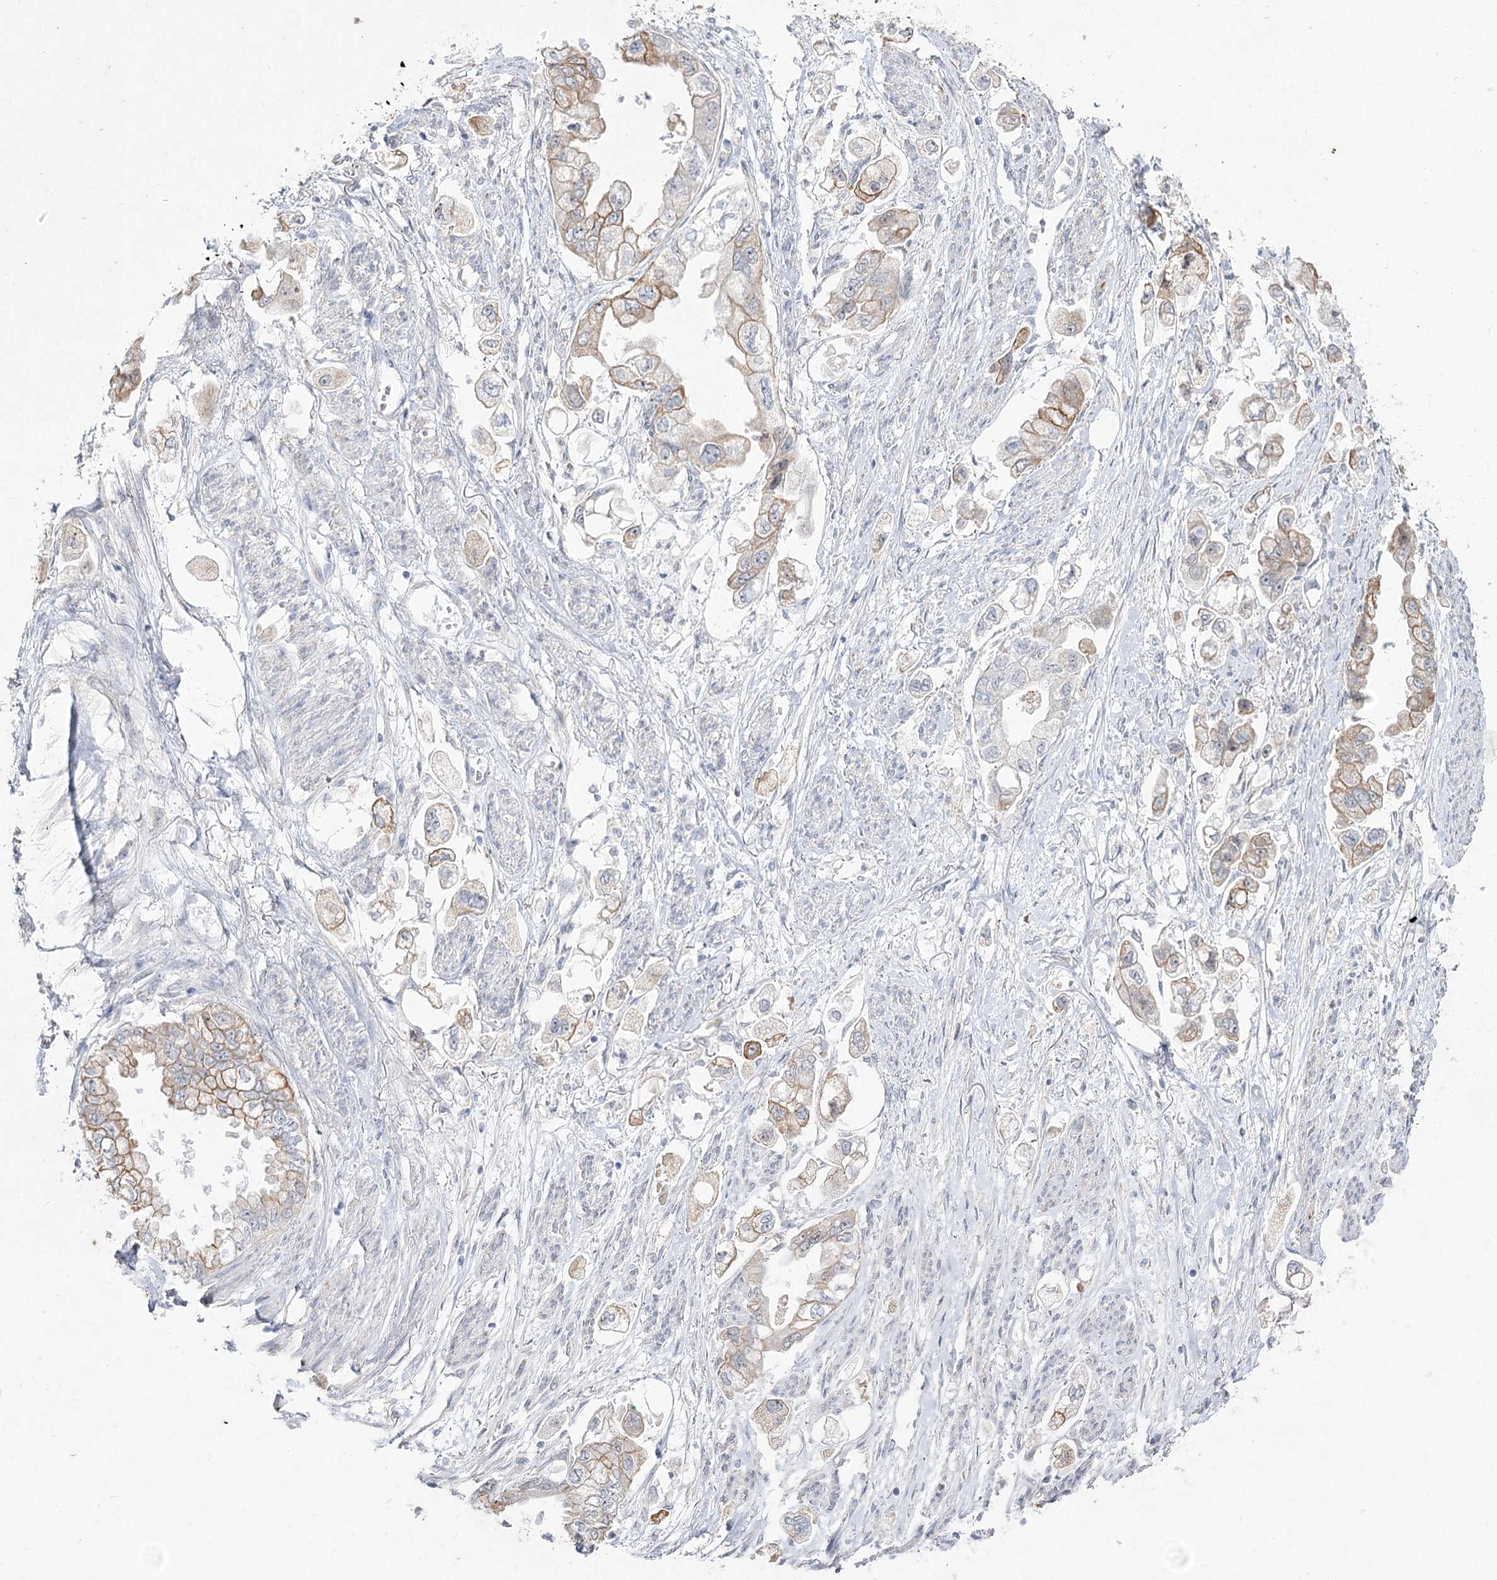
{"staining": {"intensity": "moderate", "quantity": "25%-75%", "location": "cytoplasmic/membranous"}, "tissue": "stomach cancer", "cell_type": "Tumor cells", "image_type": "cancer", "snomed": [{"axis": "morphology", "description": "Adenocarcinoma, NOS"}, {"axis": "topography", "description": "Stomach"}], "caption": "A high-resolution image shows immunohistochemistry staining of stomach adenocarcinoma, which shows moderate cytoplasmic/membranous expression in about 25%-75% of tumor cells.", "gene": "DDX50", "patient": {"sex": "male", "age": 62}}